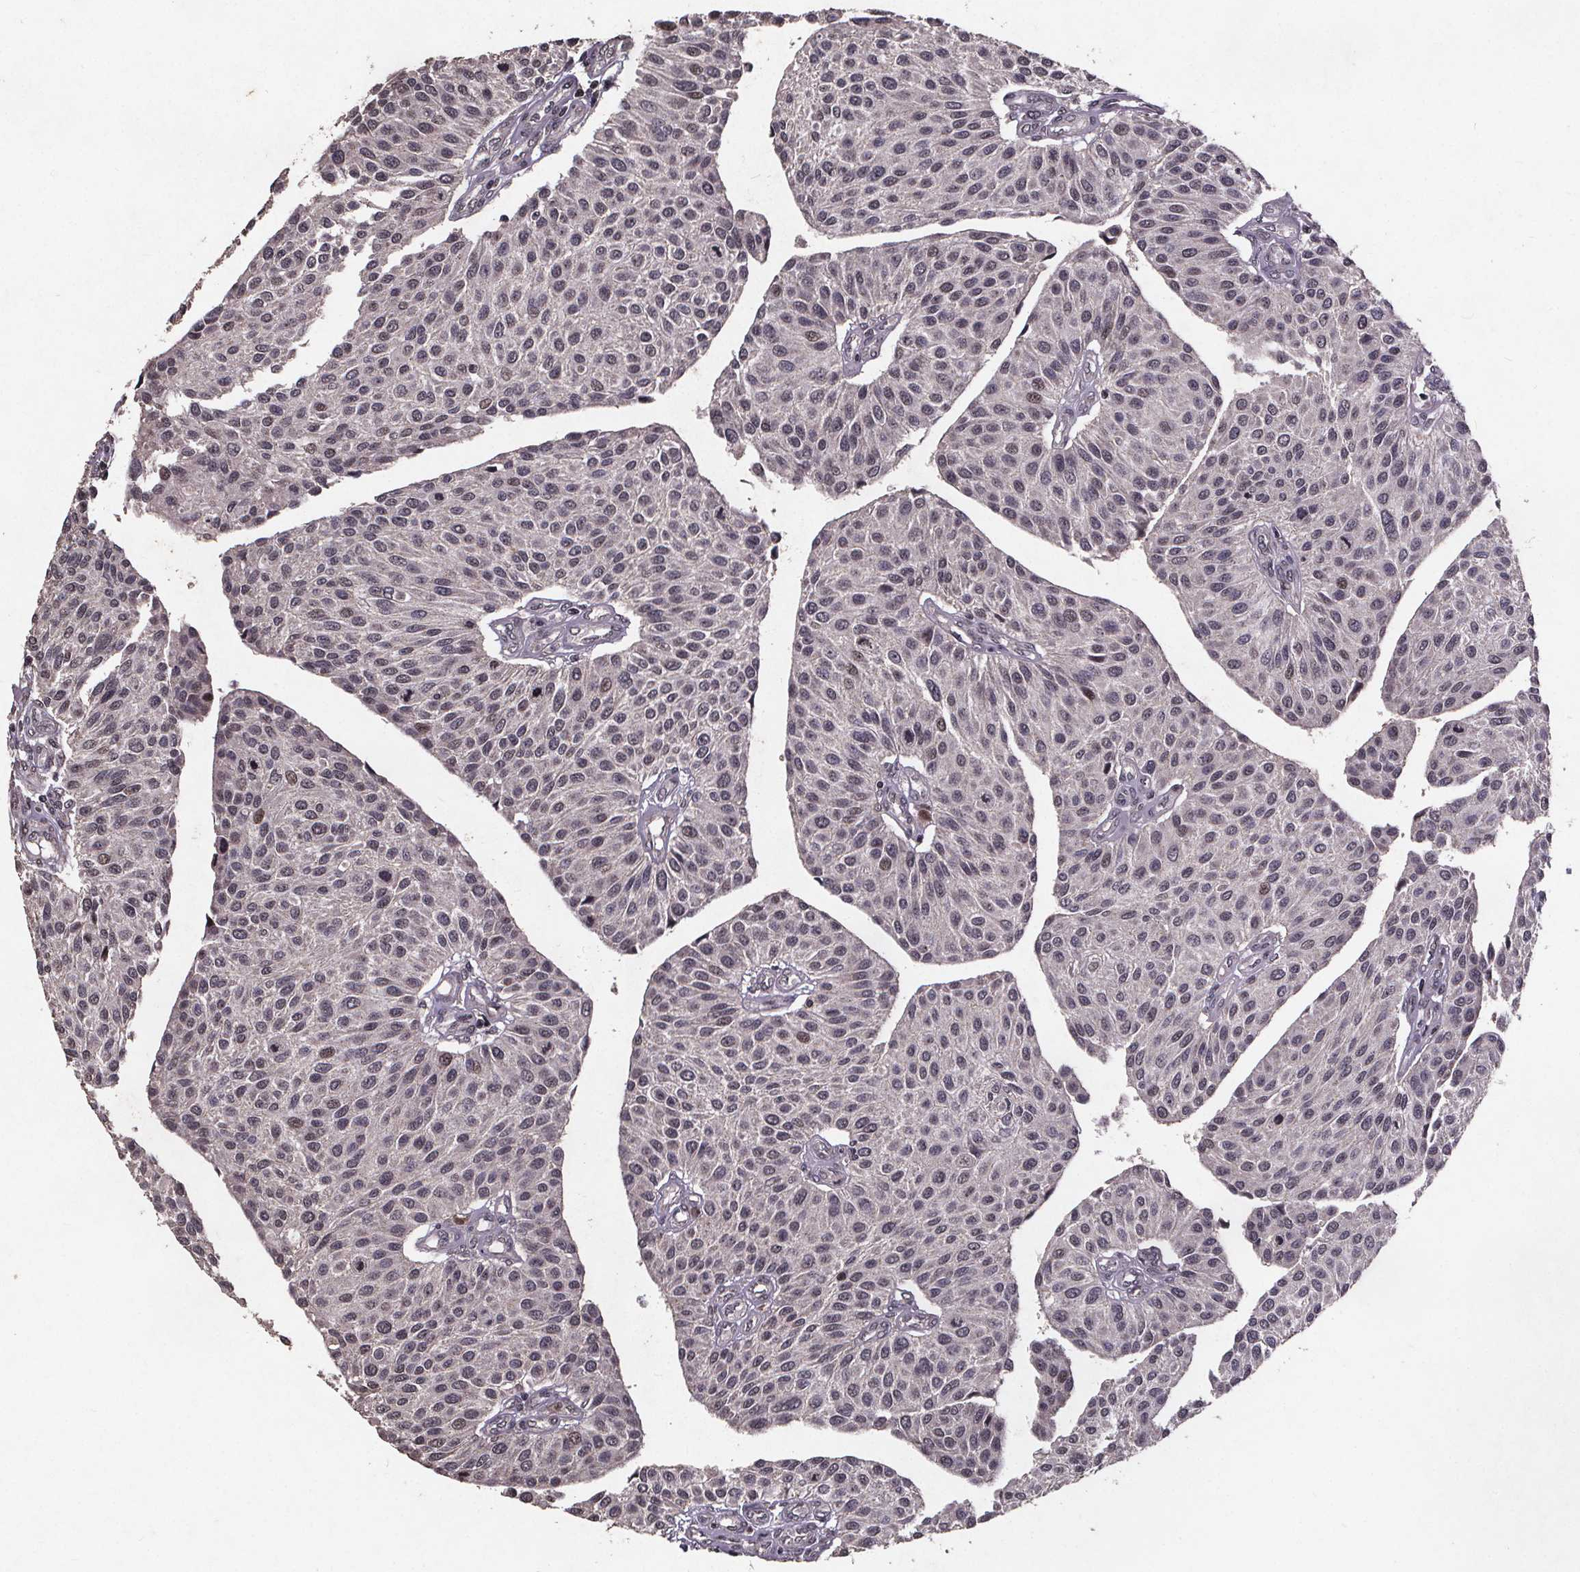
{"staining": {"intensity": "negative", "quantity": "none", "location": "none"}, "tissue": "urothelial cancer", "cell_type": "Tumor cells", "image_type": "cancer", "snomed": [{"axis": "morphology", "description": "Urothelial carcinoma, NOS"}, {"axis": "topography", "description": "Urinary bladder"}], "caption": "This is an IHC histopathology image of human transitional cell carcinoma. There is no positivity in tumor cells.", "gene": "GPX3", "patient": {"sex": "male", "age": 55}}